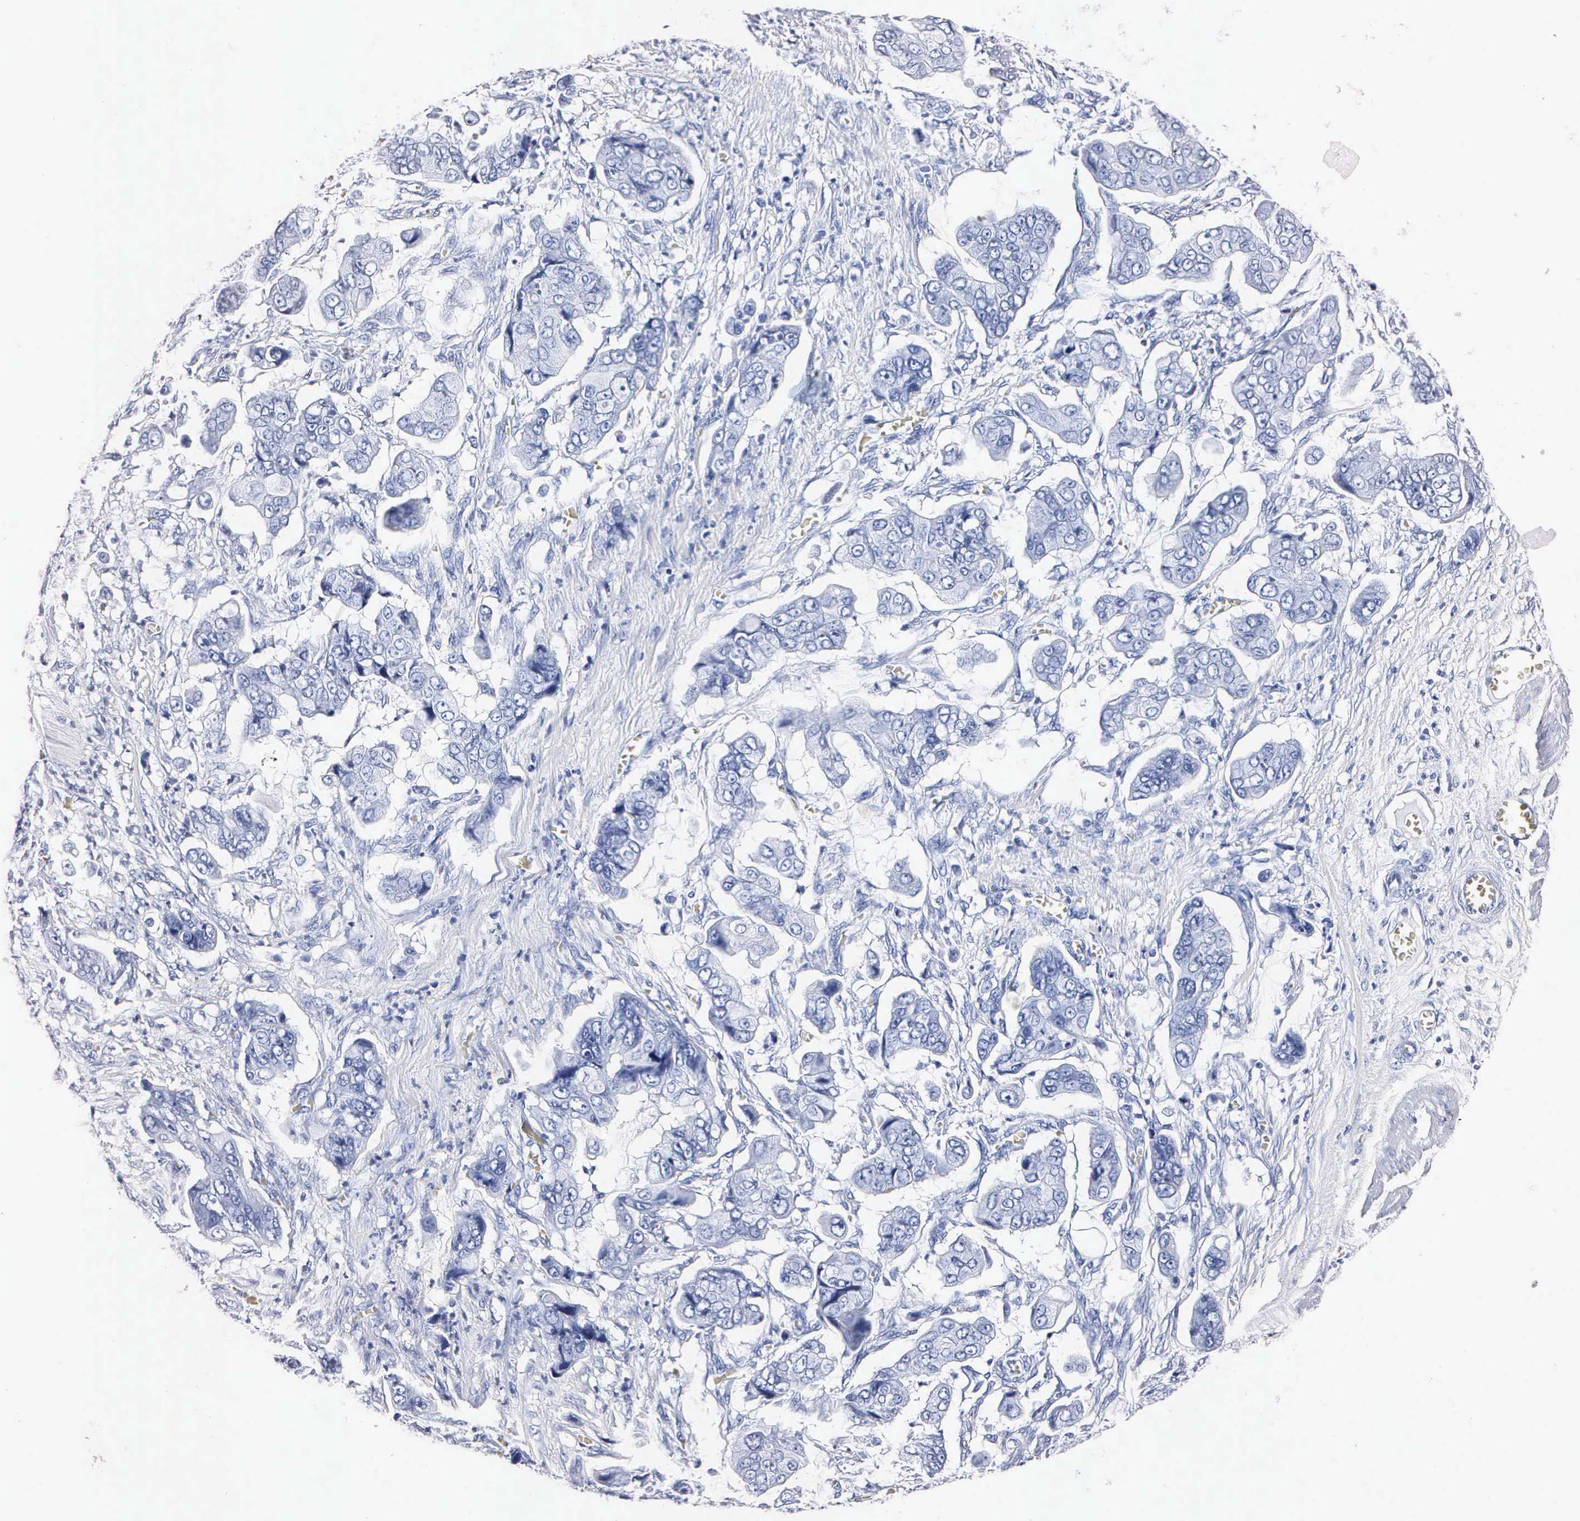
{"staining": {"intensity": "negative", "quantity": "none", "location": "none"}, "tissue": "stomach cancer", "cell_type": "Tumor cells", "image_type": "cancer", "snomed": [{"axis": "morphology", "description": "Adenocarcinoma, NOS"}, {"axis": "topography", "description": "Stomach, upper"}], "caption": "The histopathology image demonstrates no staining of tumor cells in stomach cancer (adenocarcinoma).", "gene": "MB", "patient": {"sex": "male", "age": 80}}